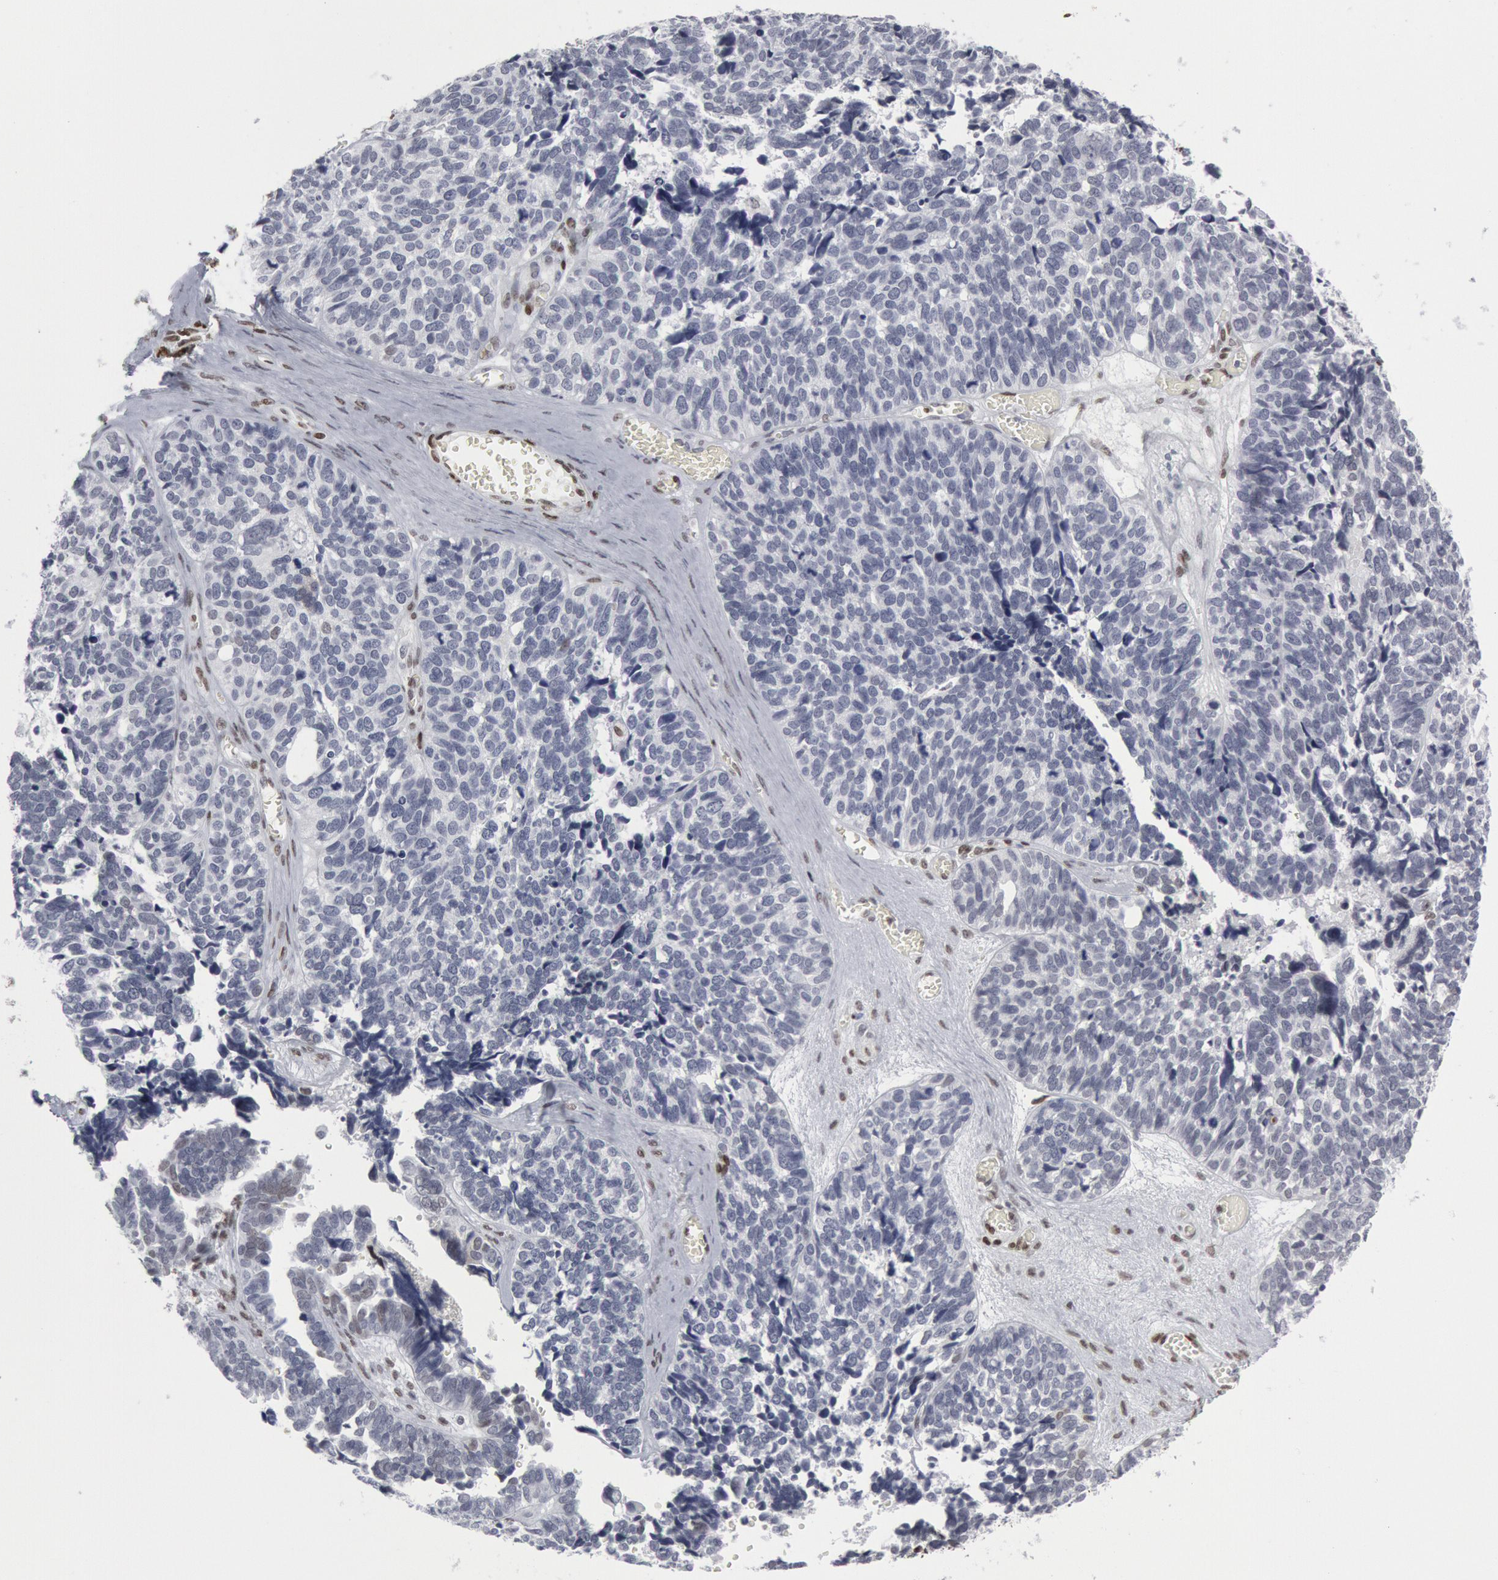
{"staining": {"intensity": "negative", "quantity": "none", "location": "none"}, "tissue": "ovarian cancer", "cell_type": "Tumor cells", "image_type": "cancer", "snomed": [{"axis": "morphology", "description": "Cystadenocarcinoma, serous, NOS"}, {"axis": "topography", "description": "Ovary"}], "caption": "The histopathology image exhibits no significant expression in tumor cells of ovarian serous cystadenocarcinoma.", "gene": "MECP2", "patient": {"sex": "female", "age": 77}}